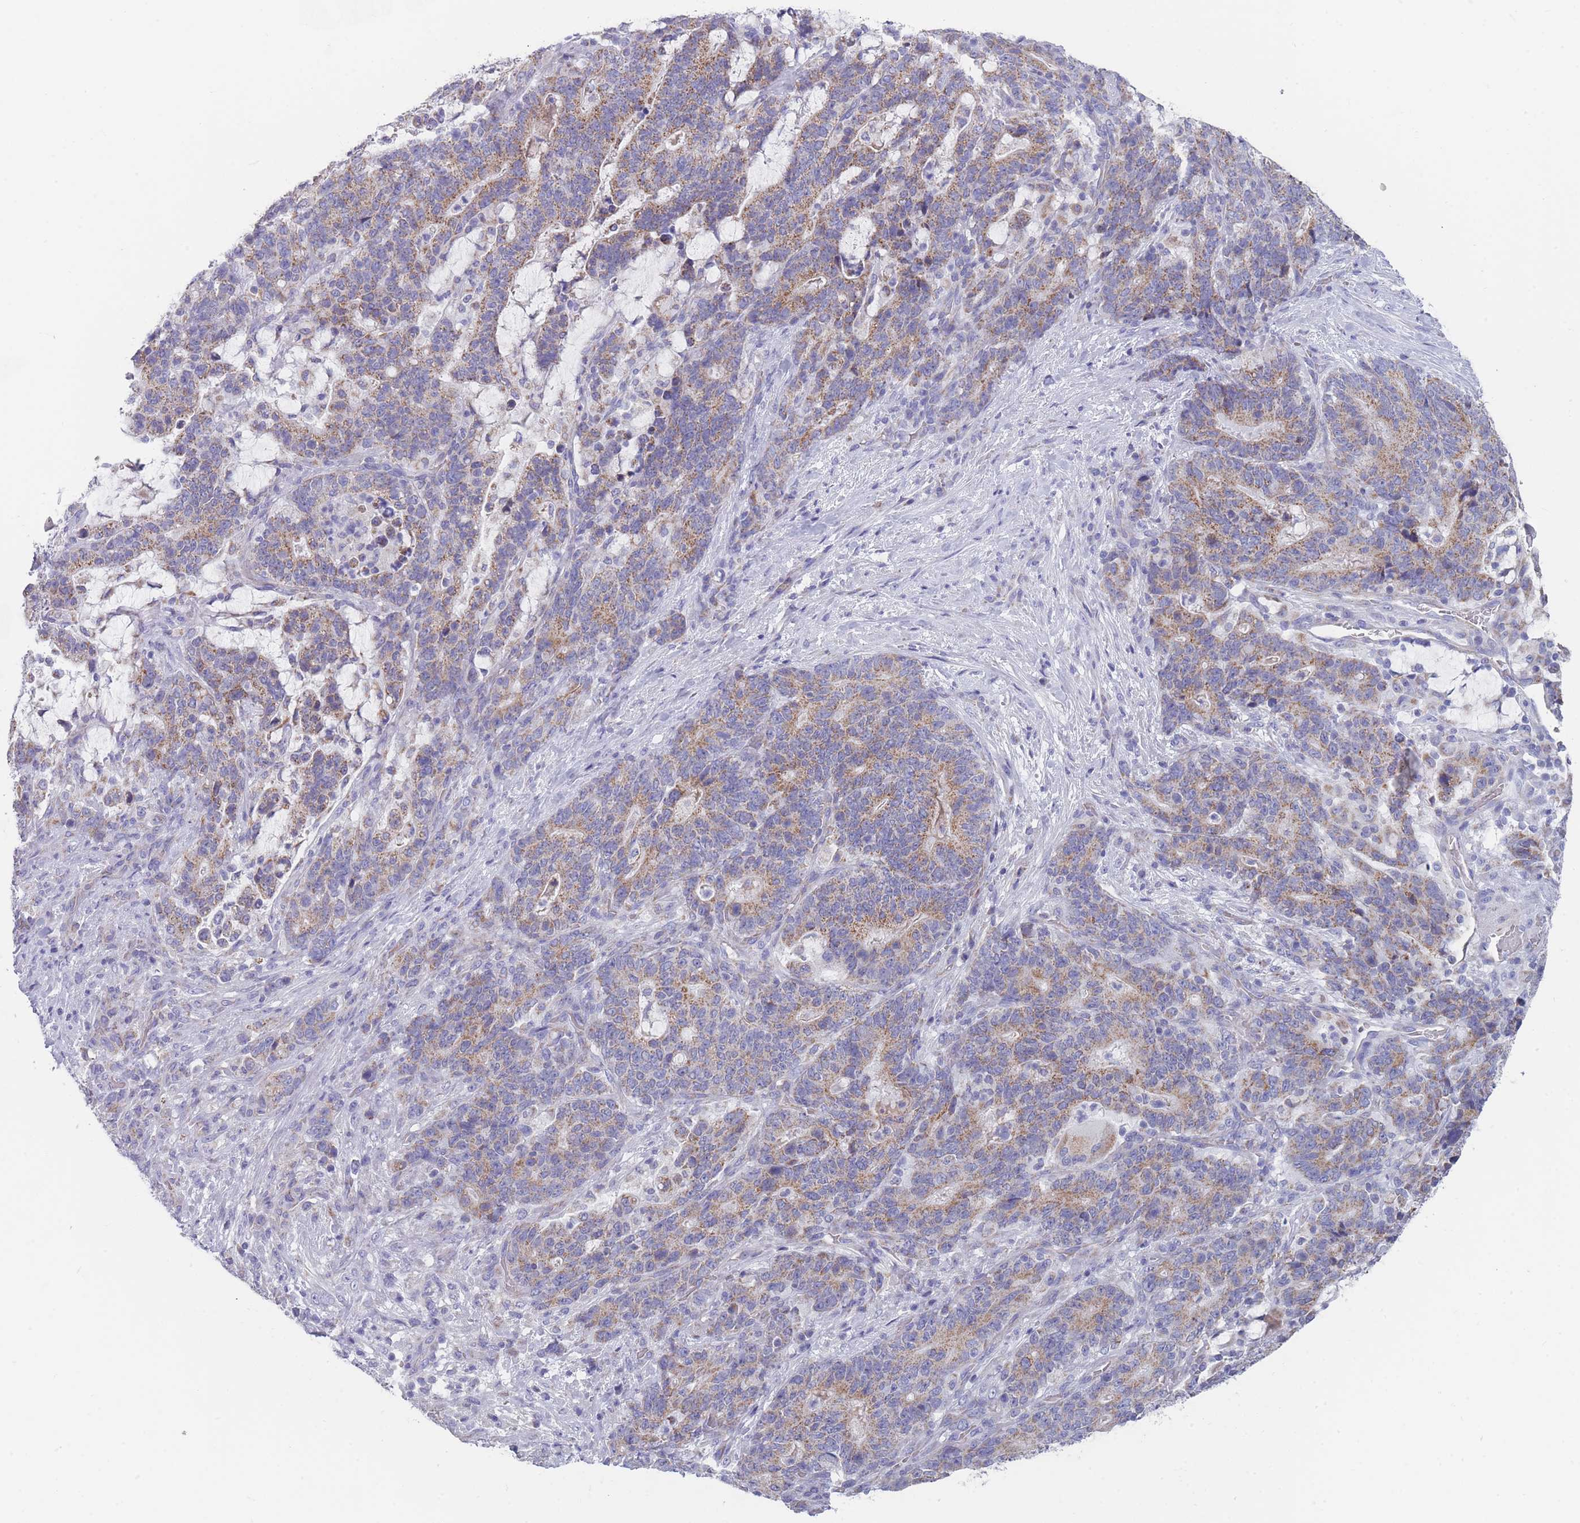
{"staining": {"intensity": "moderate", "quantity": ">75%", "location": "cytoplasmic/membranous"}, "tissue": "stomach cancer", "cell_type": "Tumor cells", "image_type": "cancer", "snomed": [{"axis": "morphology", "description": "Normal tissue, NOS"}, {"axis": "morphology", "description": "Adenocarcinoma, NOS"}, {"axis": "topography", "description": "Stomach"}], "caption": "Protein staining demonstrates moderate cytoplasmic/membranous expression in about >75% of tumor cells in stomach cancer.", "gene": "MRPS14", "patient": {"sex": "female", "age": 64}}